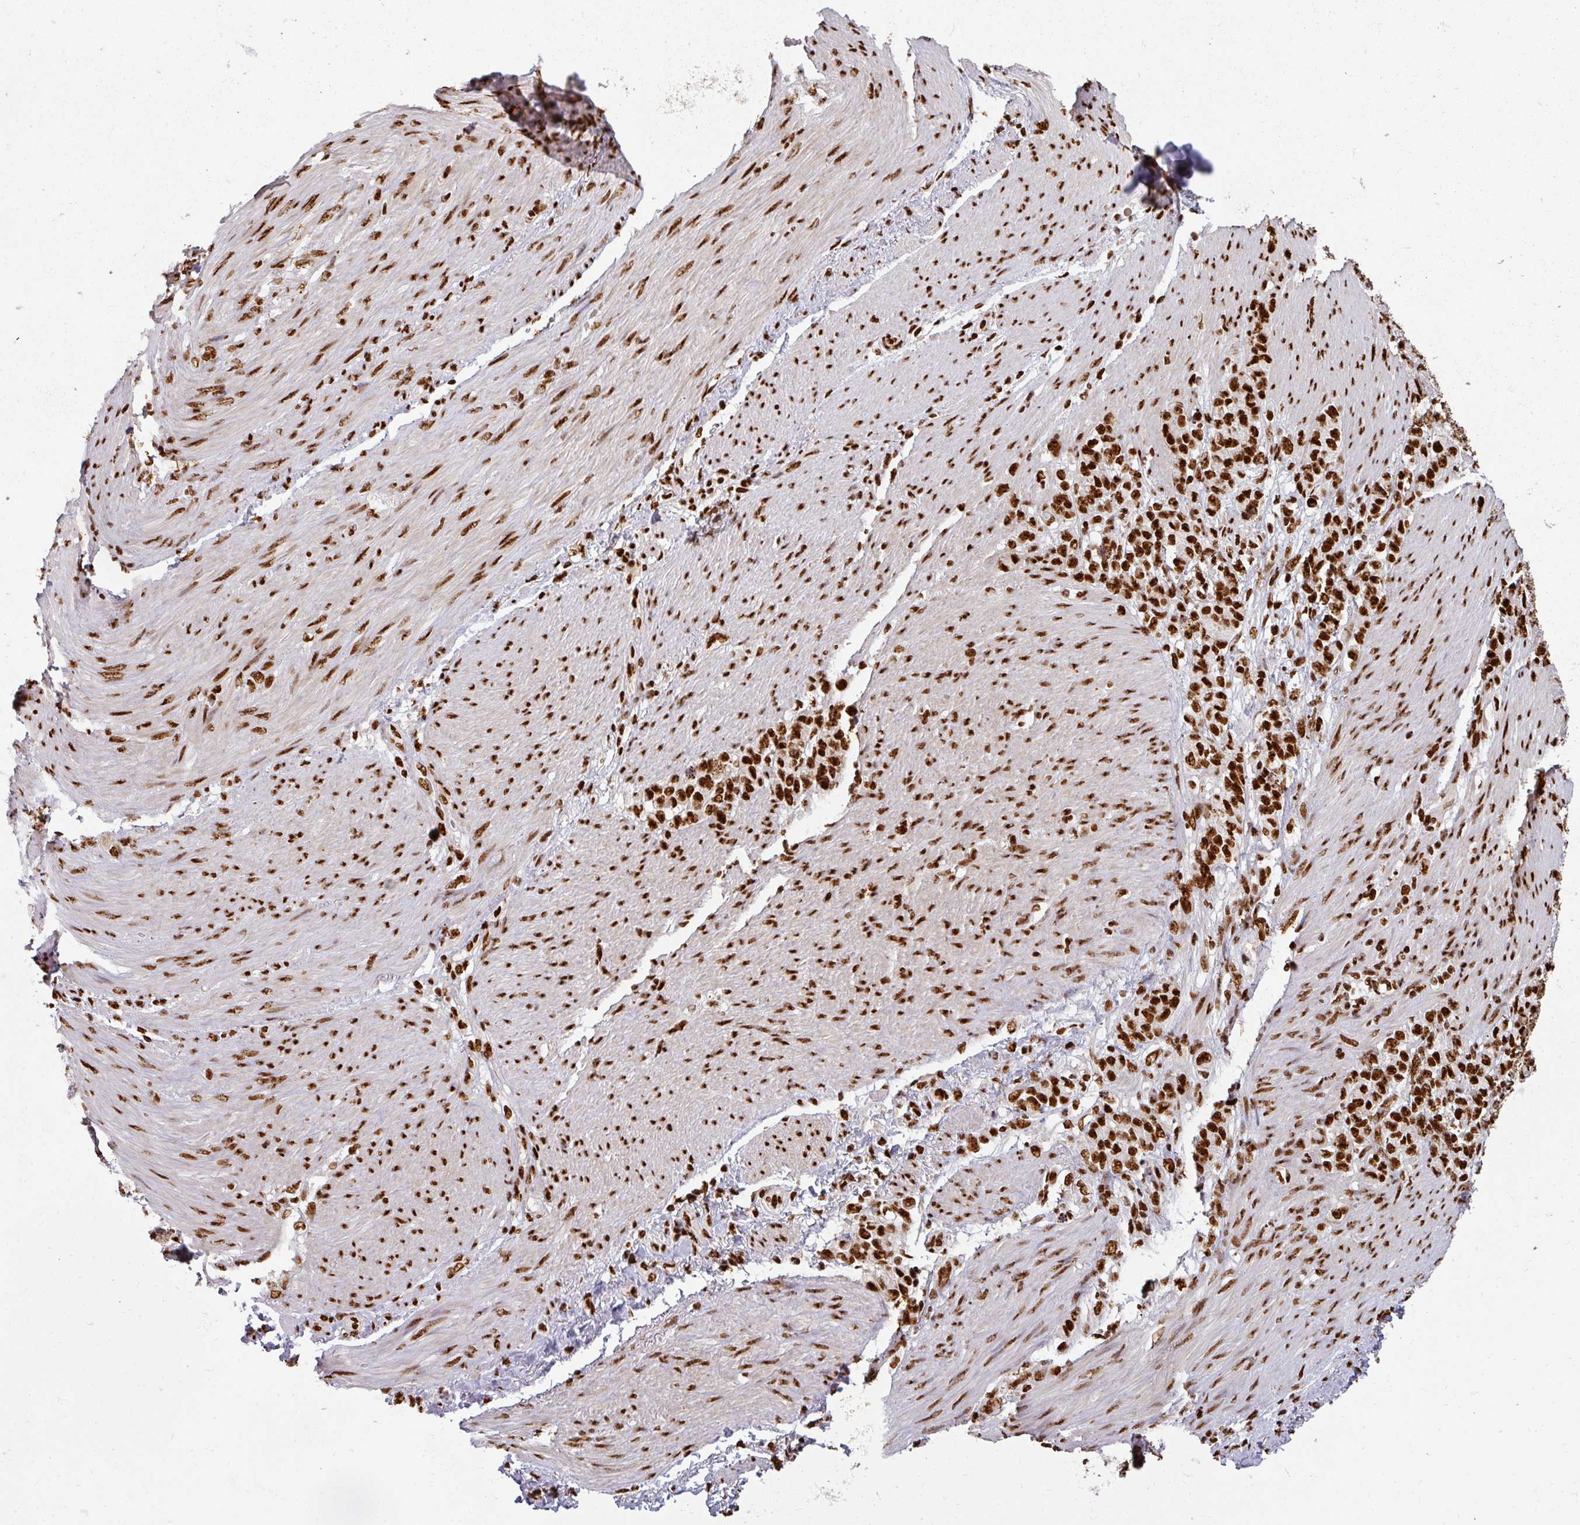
{"staining": {"intensity": "strong", "quantity": ">75%", "location": "nuclear"}, "tissue": "stomach cancer", "cell_type": "Tumor cells", "image_type": "cancer", "snomed": [{"axis": "morphology", "description": "Adenocarcinoma, NOS"}, {"axis": "topography", "description": "Stomach"}], "caption": "Immunohistochemistry (DAB (3,3'-diaminobenzidine)) staining of adenocarcinoma (stomach) exhibits strong nuclear protein staining in about >75% of tumor cells.", "gene": "SIK3", "patient": {"sex": "female", "age": 79}}